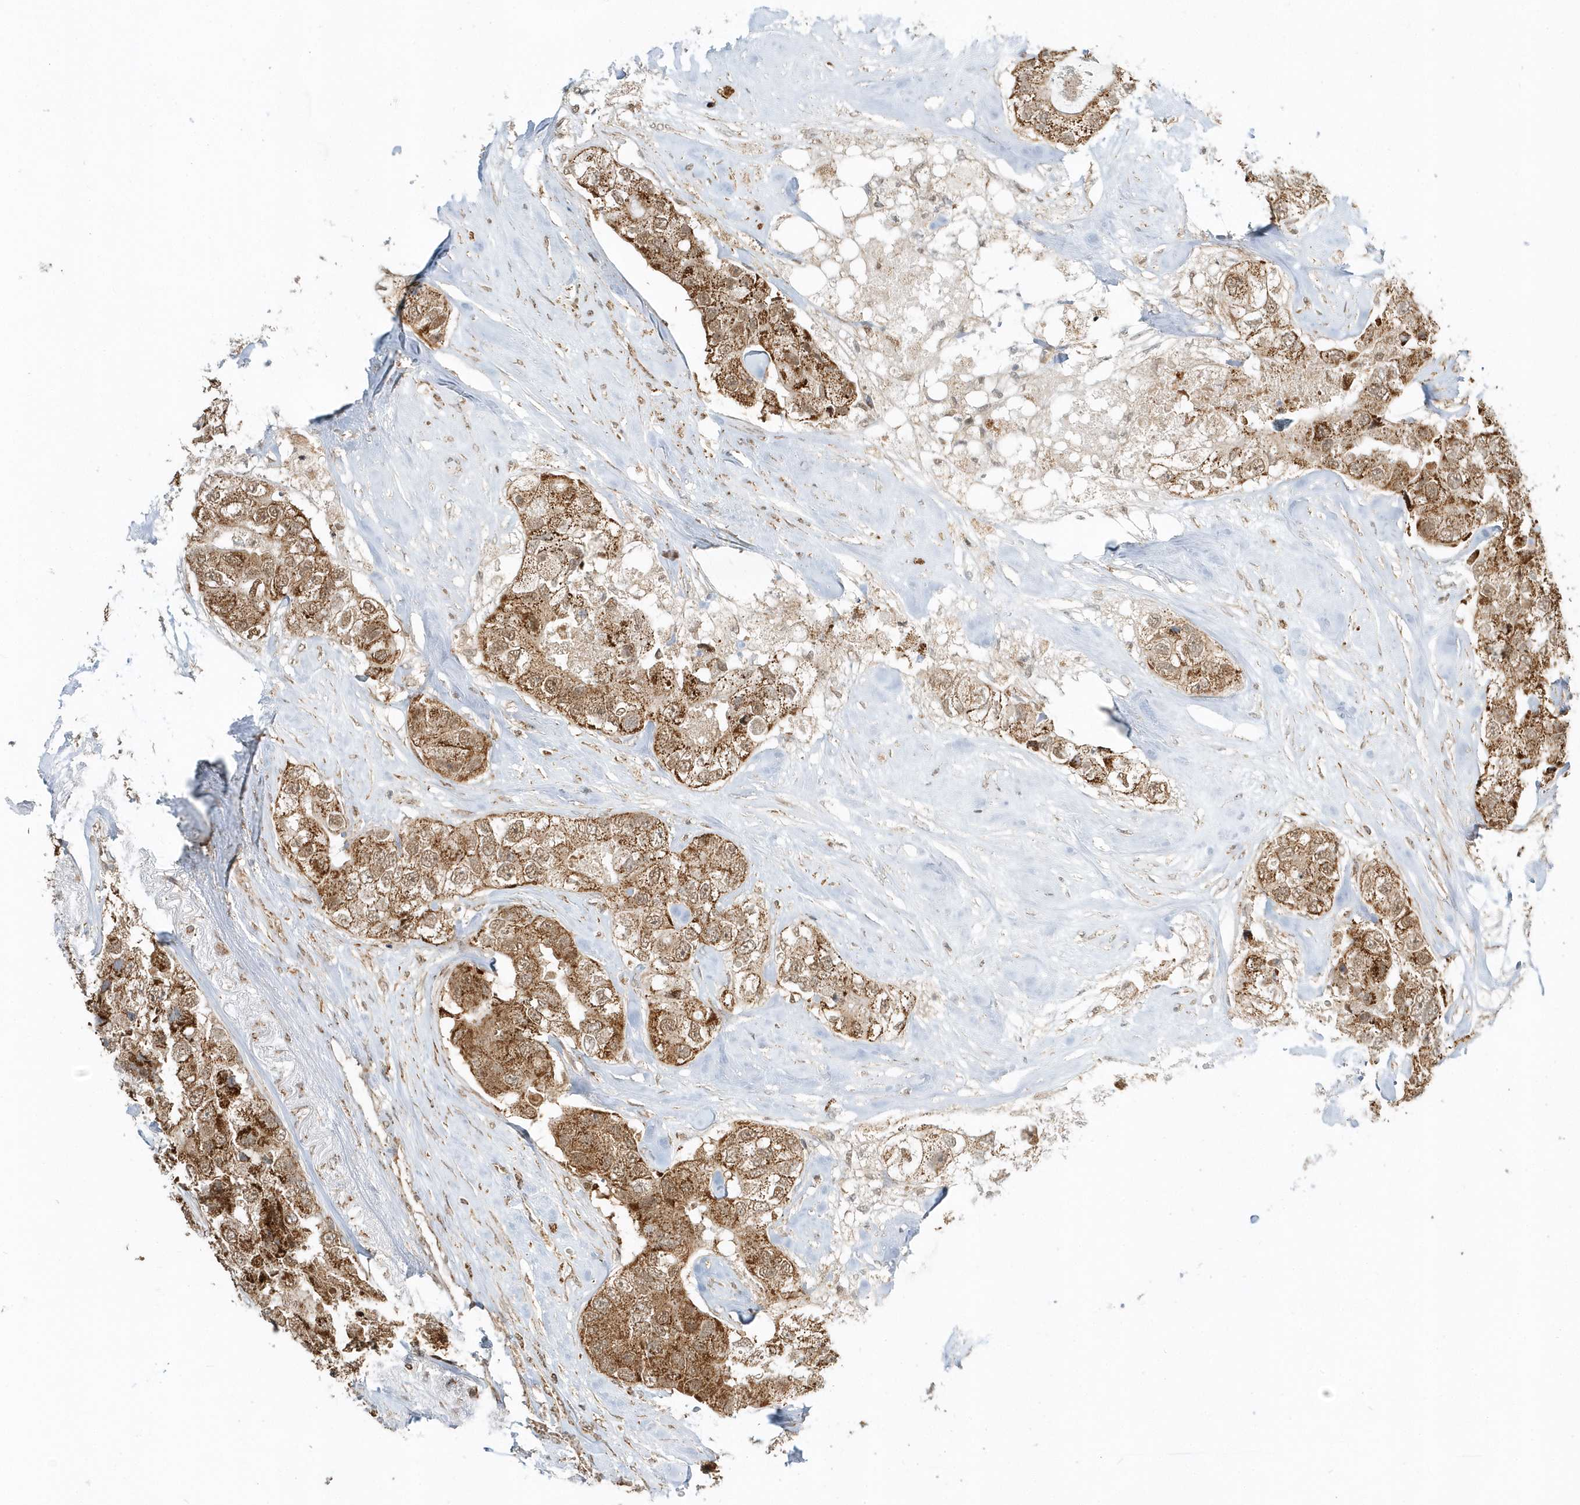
{"staining": {"intensity": "strong", "quantity": ">75%", "location": "cytoplasmic/membranous,nuclear"}, "tissue": "breast cancer", "cell_type": "Tumor cells", "image_type": "cancer", "snomed": [{"axis": "morphology", "description": "Duct carcinoma"}, {"axis": "topography", "description": "Breast"}], "caption": "Human breast cancer stained with a protein marker displays strong staining in tumor cells.", "gene": "PSMD6", "patient": {"sex": "female", "age": 62}}